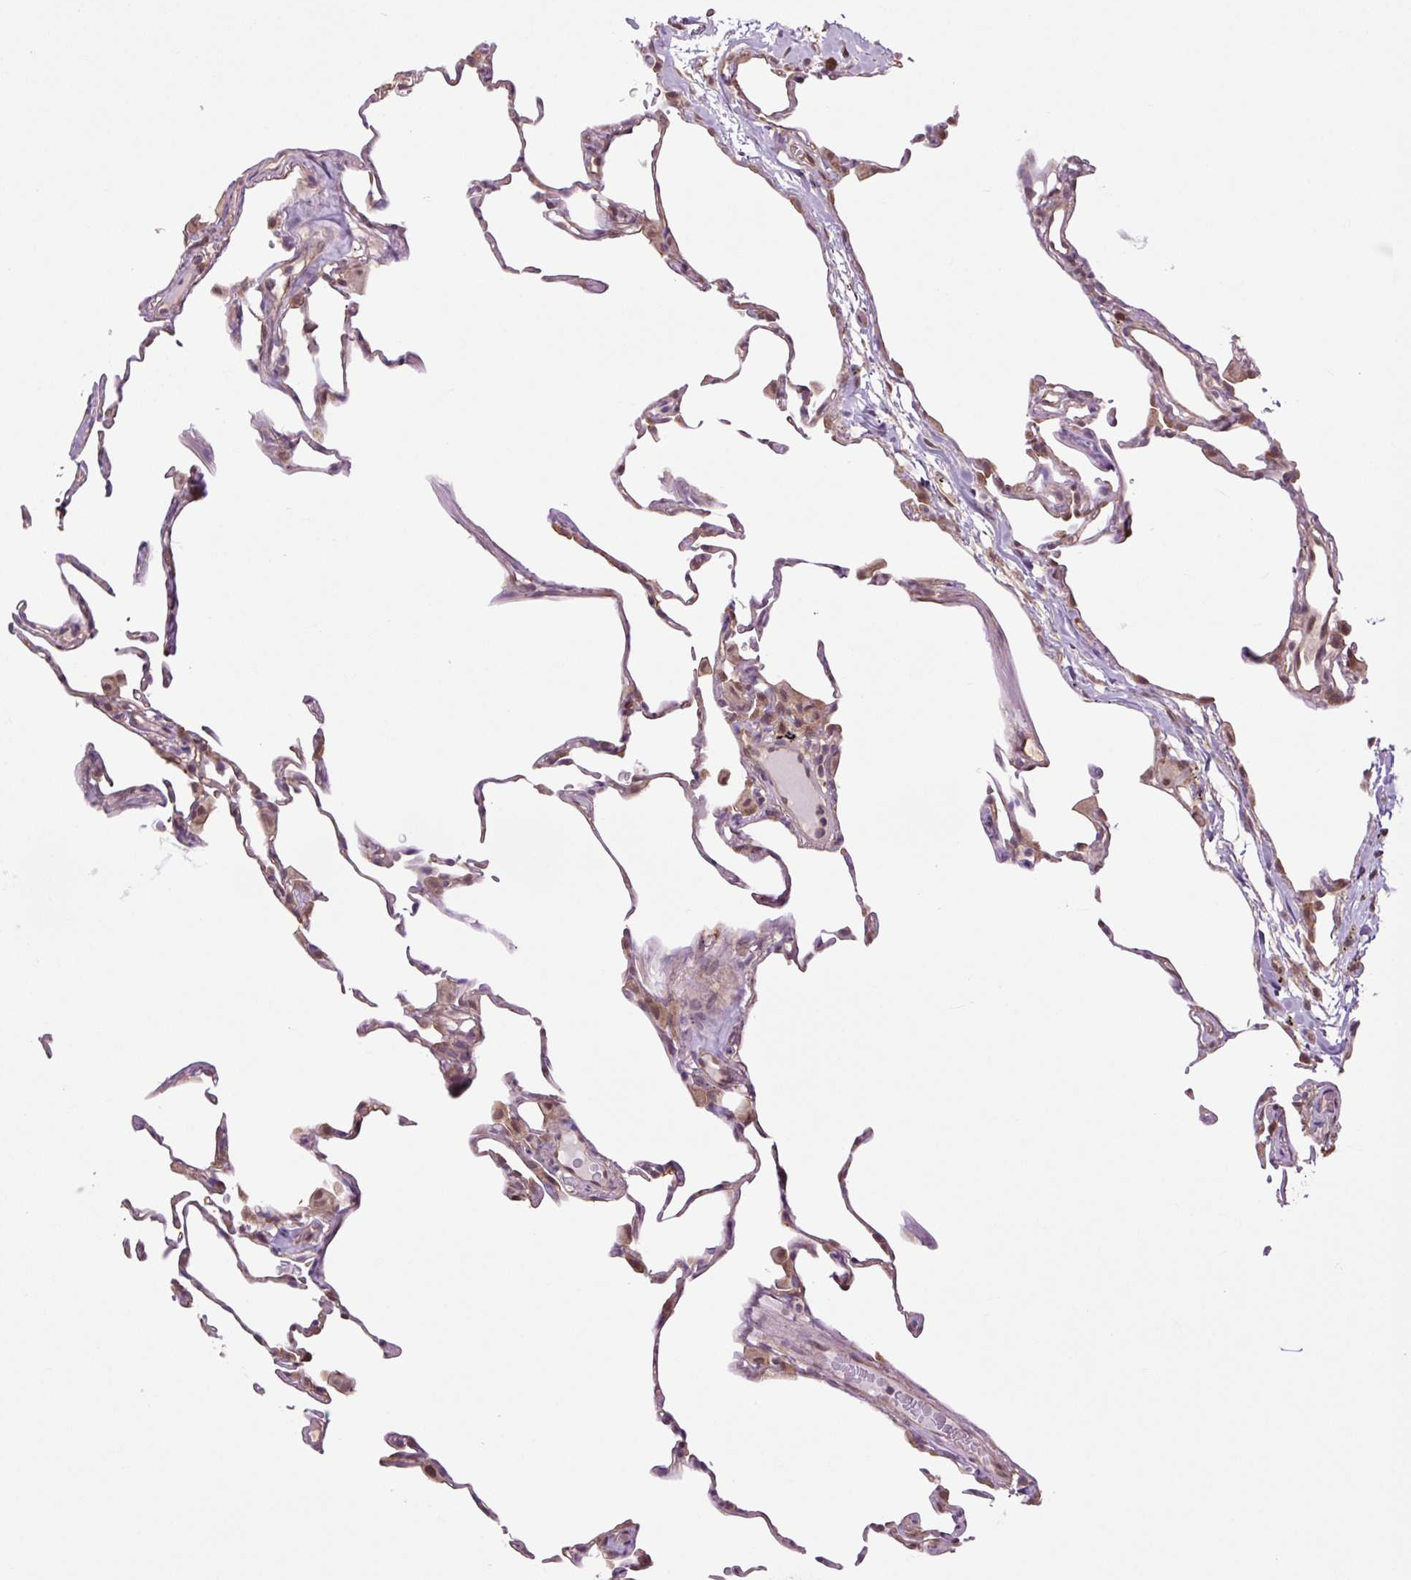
{"staining": {"intensity": "moderate", "quantity": "25%-75%", "location": "cytoplasmic/membranous,nuclear"}, "tissue": "lung", "cell_type": "Alveolar cells", "image_type": "normal", "snomed": [{"axis": "morphology", "description": "Normal tissue, NOS"}, {"axis": "topography", "description": "Lung"}], "caption": "Brown immunohistochemical staining in unremarkable human lung demonstrates moderate cytoplasmic/membranous,nuclear staining in approximately 25%-75% of alveolar cells.", "gene": "TPT1", "patient": {"sex": "female", "age": 57}}